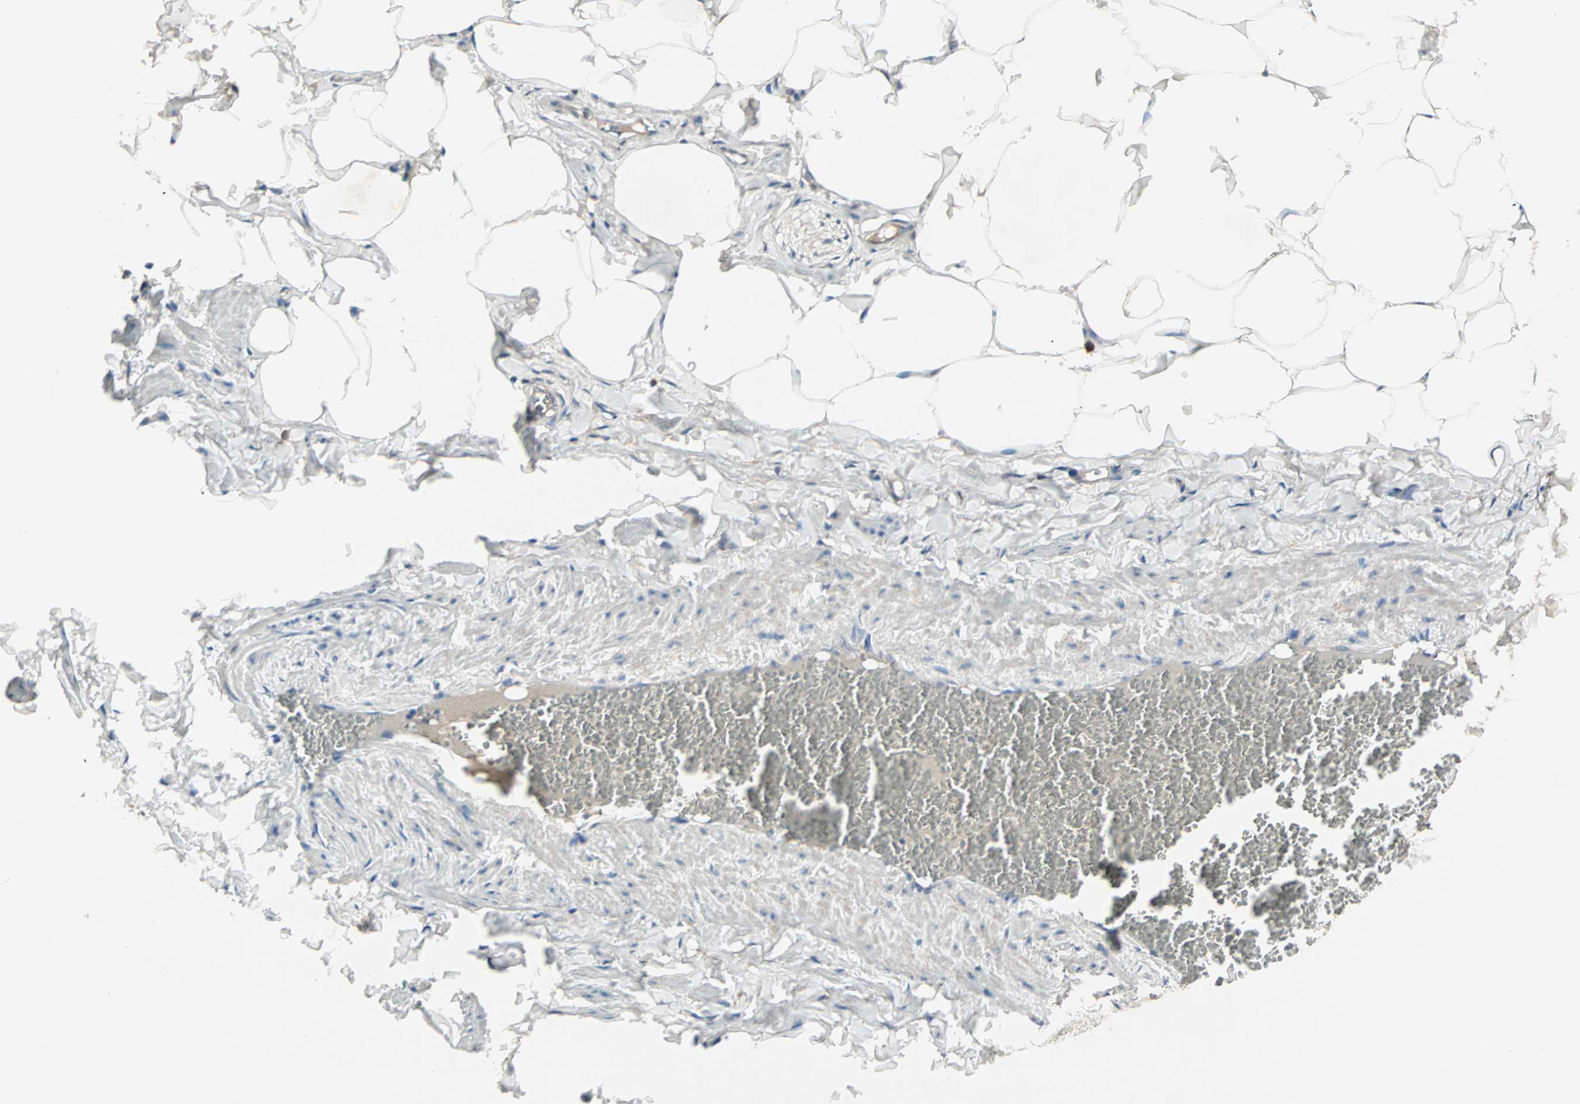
{"staining": {"intensity": "negative", "quantity": "none", "location": "none"}, "tissue": "adipose tissue", "cell_type": "Adipocytes", "image_type": "normal", "snomed": [{"axis": "morphology", "description": "Normal tissue, NOS"}, {"axis": "topography", "description": "Vascular tissue"}], "caption": "This is an IHC micrograph of unremarkable adipose tissue. There is no expression in adipocytes.", "gene": "CAD", "patient": {"sex": "male", "age": 41}}